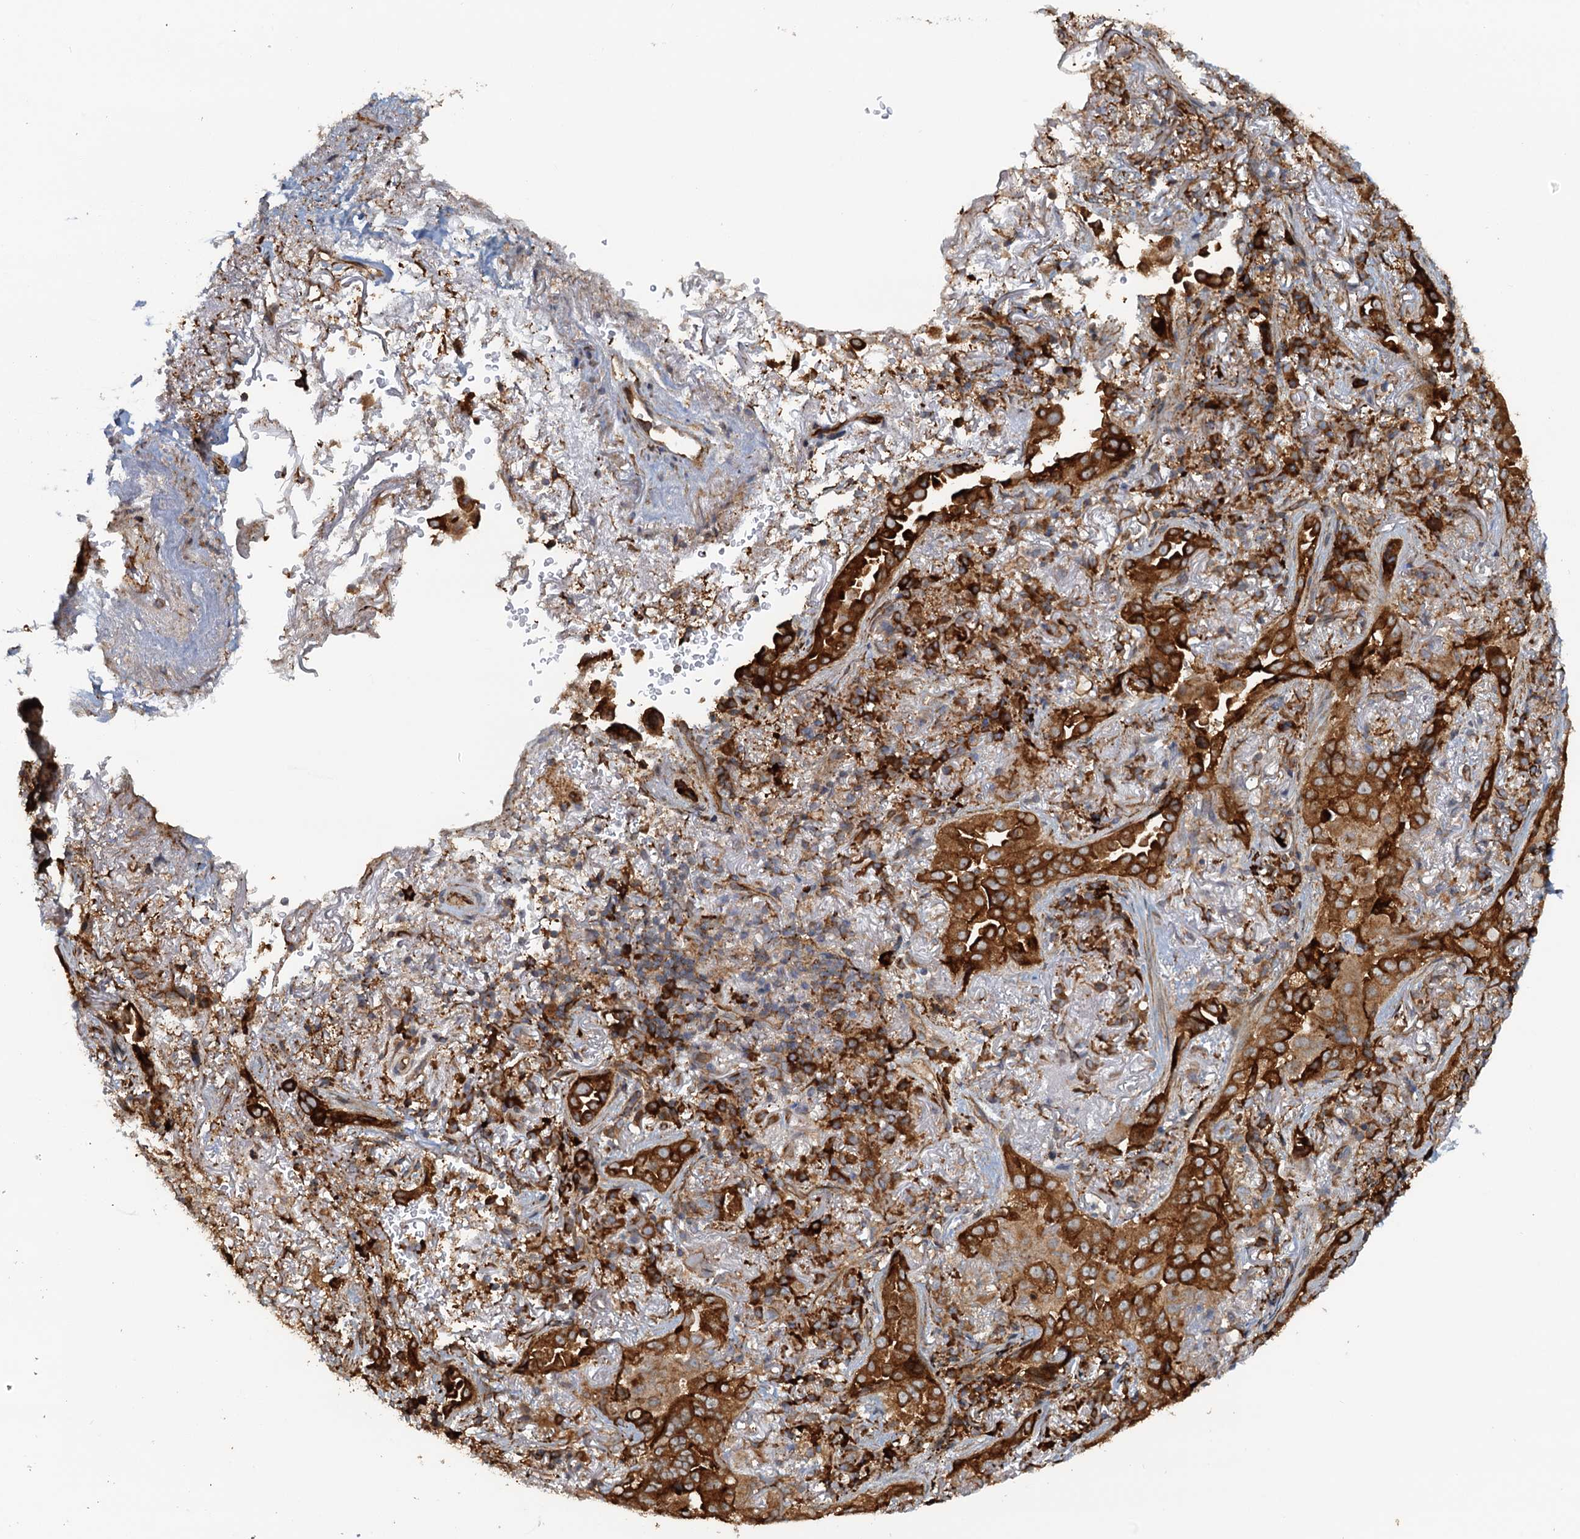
{"staining": {"intensity": "strong", "quantity": ">75%", "location": "cytoplasmic/membranous"}, "tissue": "lung cancer", "cell_type": "Tumor cells", "image_type": "cancer", "snomed": [{"axis": "morphology", "description": "Adenocarcinoma, NOS"}, {"axis": "topography", "description": "Lung"}], "caption": "About >75% of tumor cells in human adenocarcinoma (lung) show strong cytoplasmic/membranous protein staining as visualized by brown immunohistochemical staining.", "gene": "NIPAL3", "patient": {"sex": "female", "age": 69}}